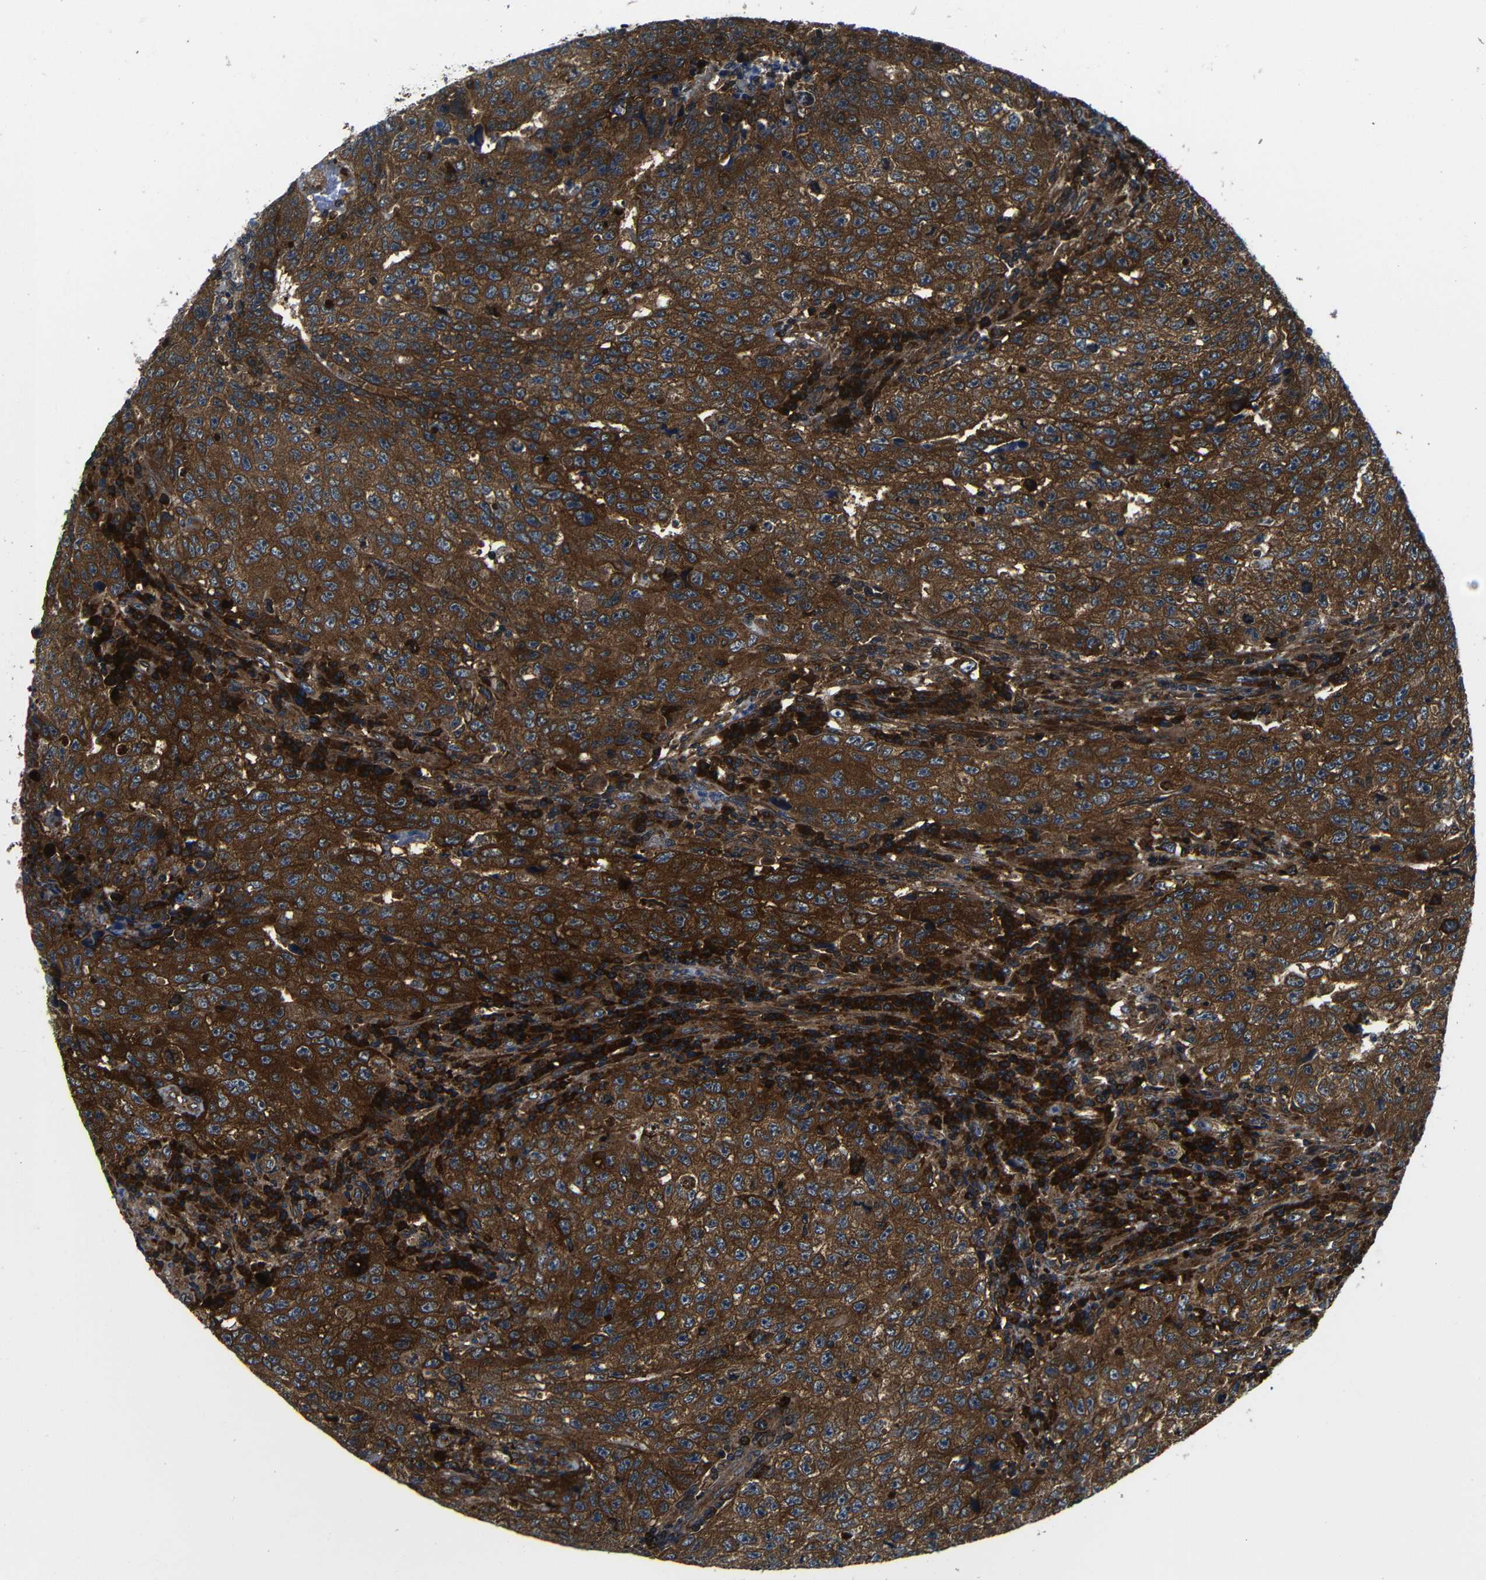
{"staining": {"intensity": "strong", "quantity": ">75%", "location": "cytoplasmic/membranous"}, "tissue": "testis cancer", "cell_type": "Tumor cells", "image_type": "cancer", "snomed": [{"axis": "morphology", "description": "Necrosis, NOS"}, {"axis": "morphology", "description": "Carcinoma, Embryonal, NOS"}, {"axis": "topography", "description": "Testis"}], "caption": "Immunohistochemistry histopathology image of neoplastic tissue: human embryonal carcinoma (testis) stained using immunohistochemistry (IHC) shows high levels of strong protein expression localized specifically in the cytoplasmic/membranous of tumor cells, appearing as a cytoplasmic/membranous brown color.", "gene": "ABCE1", "patient": {"sex": "male", "age": 19}}